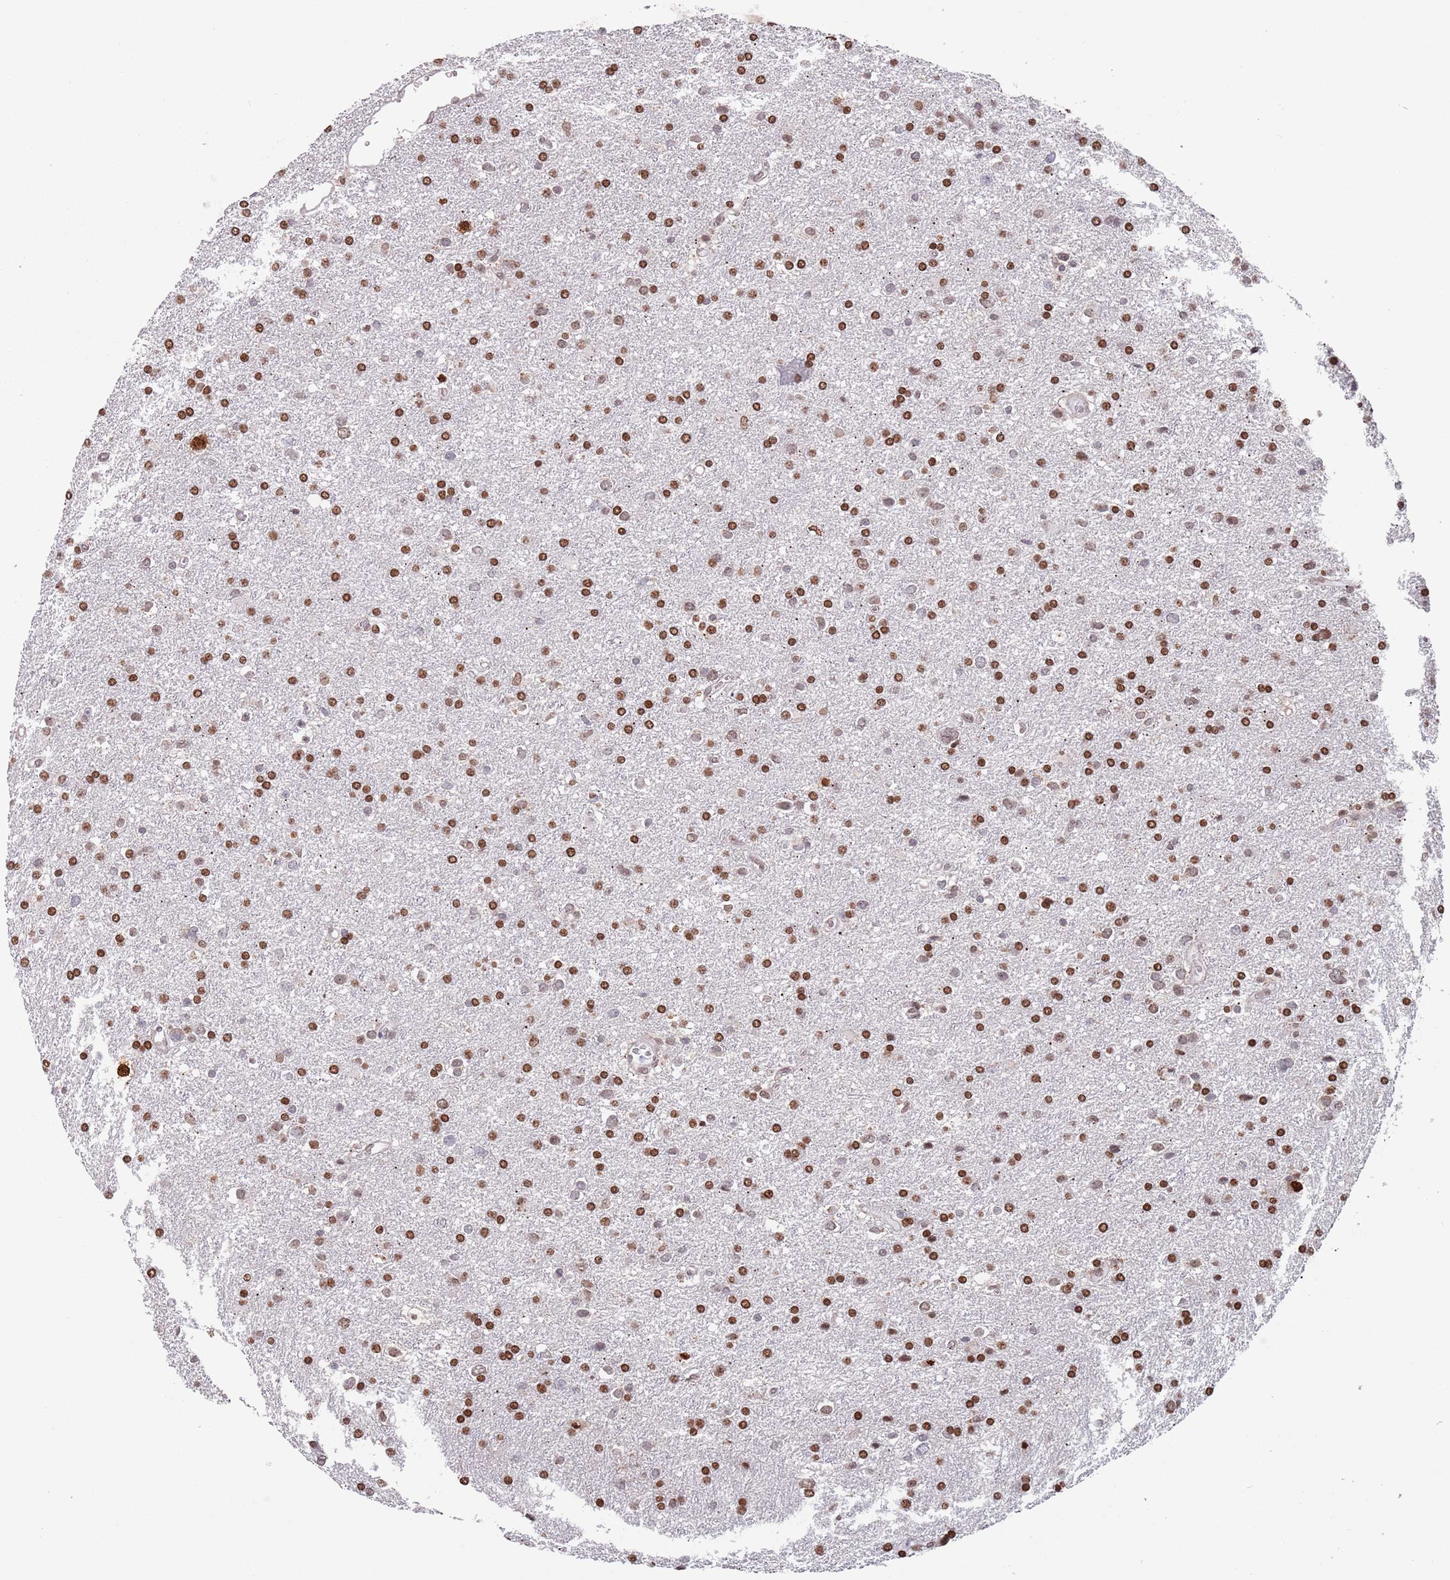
{"staining": {"intensity": "moderate", "quantity": ">75%", "location": "nuclear"}, "tissue": "glioma", "cell_type": "Tumor cells", "image_type": "cancer", "snomed": [{"axis": "morphology", "description": "Glioma, malignant, Low grade"}, {"axis": "topography", "description": "Brain"}], "caption": "This is an image of IHC staining of glioma, which shows moderate expression in the nuclear of tumor cells.", "gene": "MFSD12", "patient": {"sex": "female", "age": 32}}